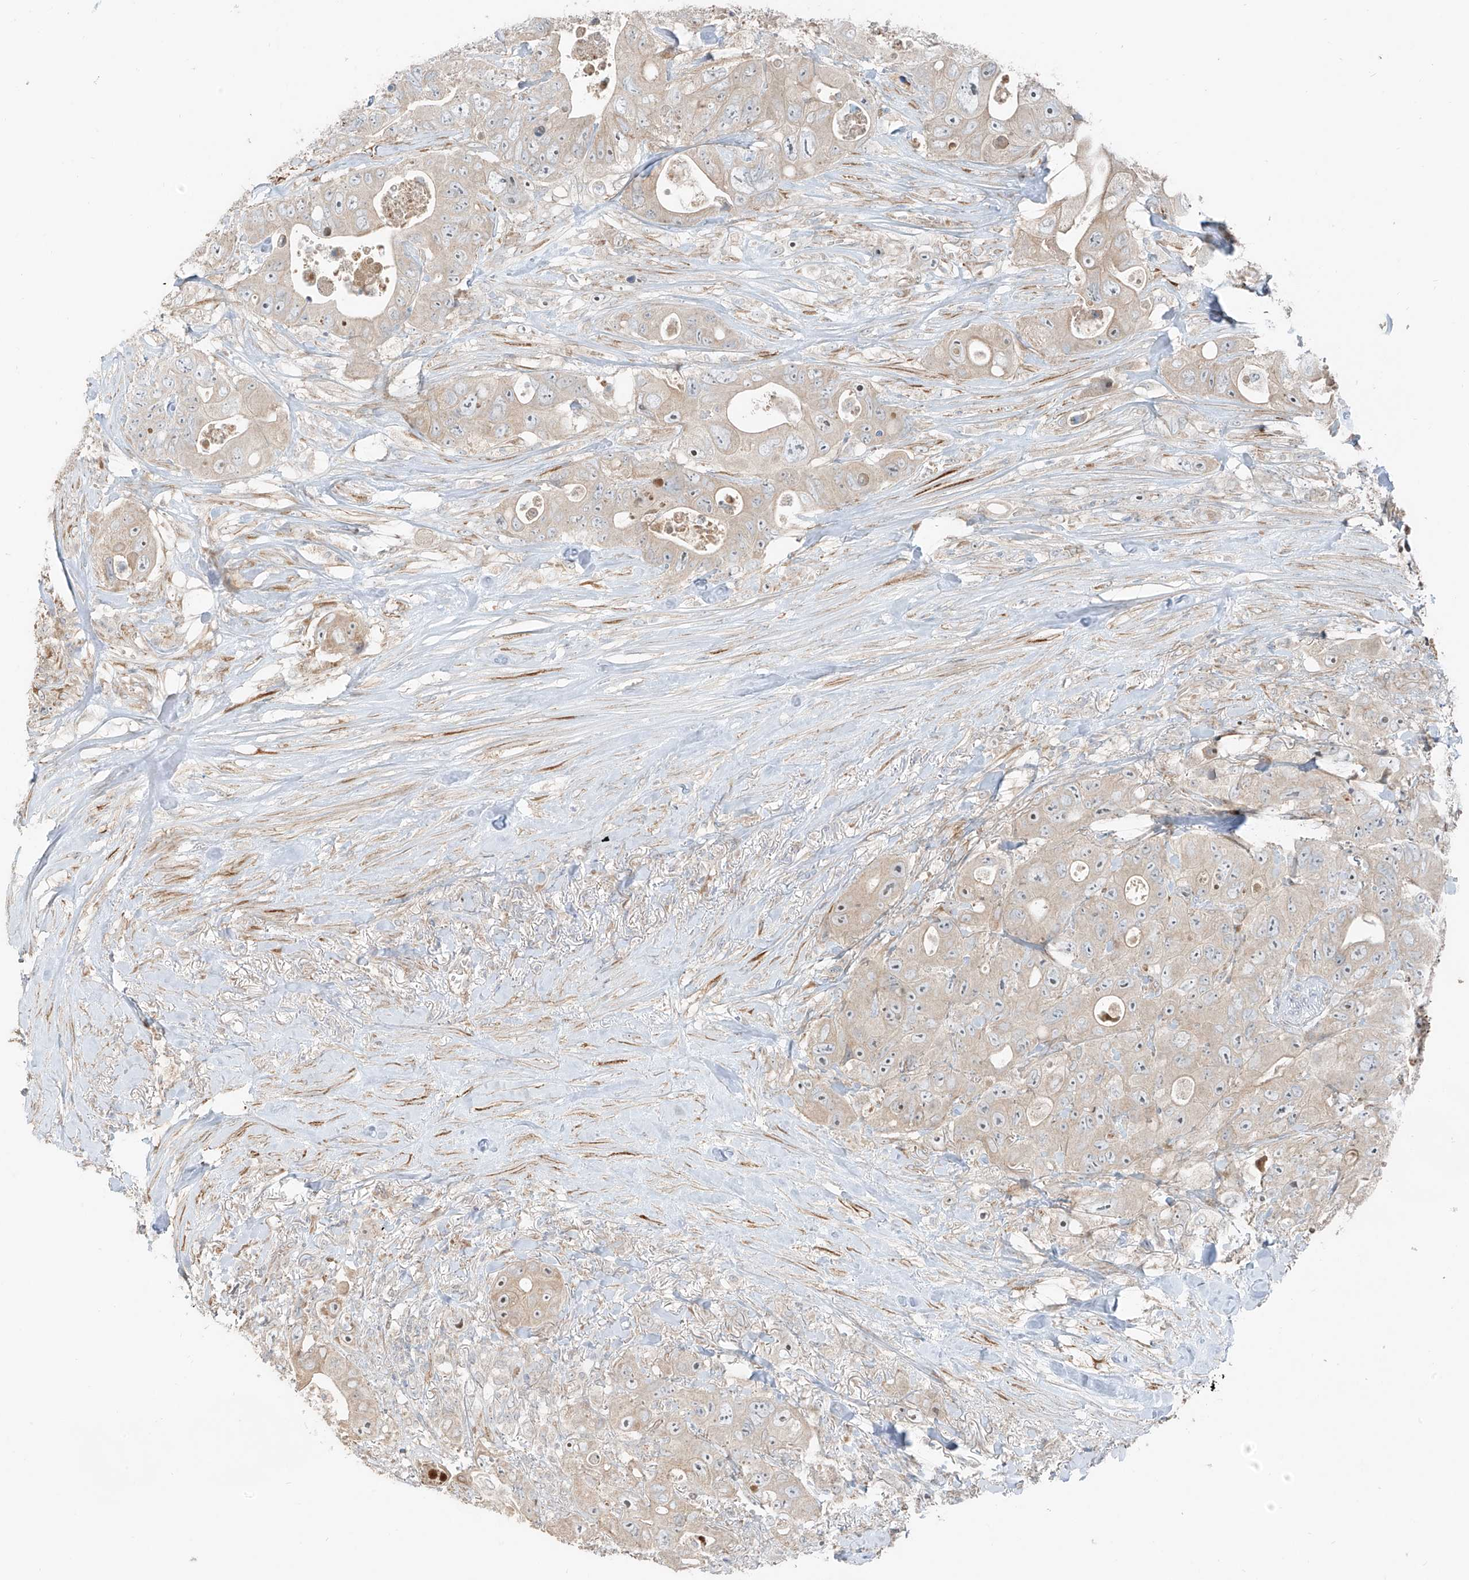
{"staining": {"intensity": "weak", "quantity": "<25%", "location": "cytoplasmic/membranous"}, "tissue": "colorectal cancer", "cell_type": "Tumor cells", "image_type": "cancer", "snomed": [{"axis": "morphology", "description": "Adenocarcinoma, NOS"}, {"axis": "topography", "description": "Colon"}], "caption": "The histopathology image reveals no staining of tumor cells in colorectal cancer (adenocarcinoma).", "gene": "FSTL1", "patient": {"sex": "female", "age": 46}}